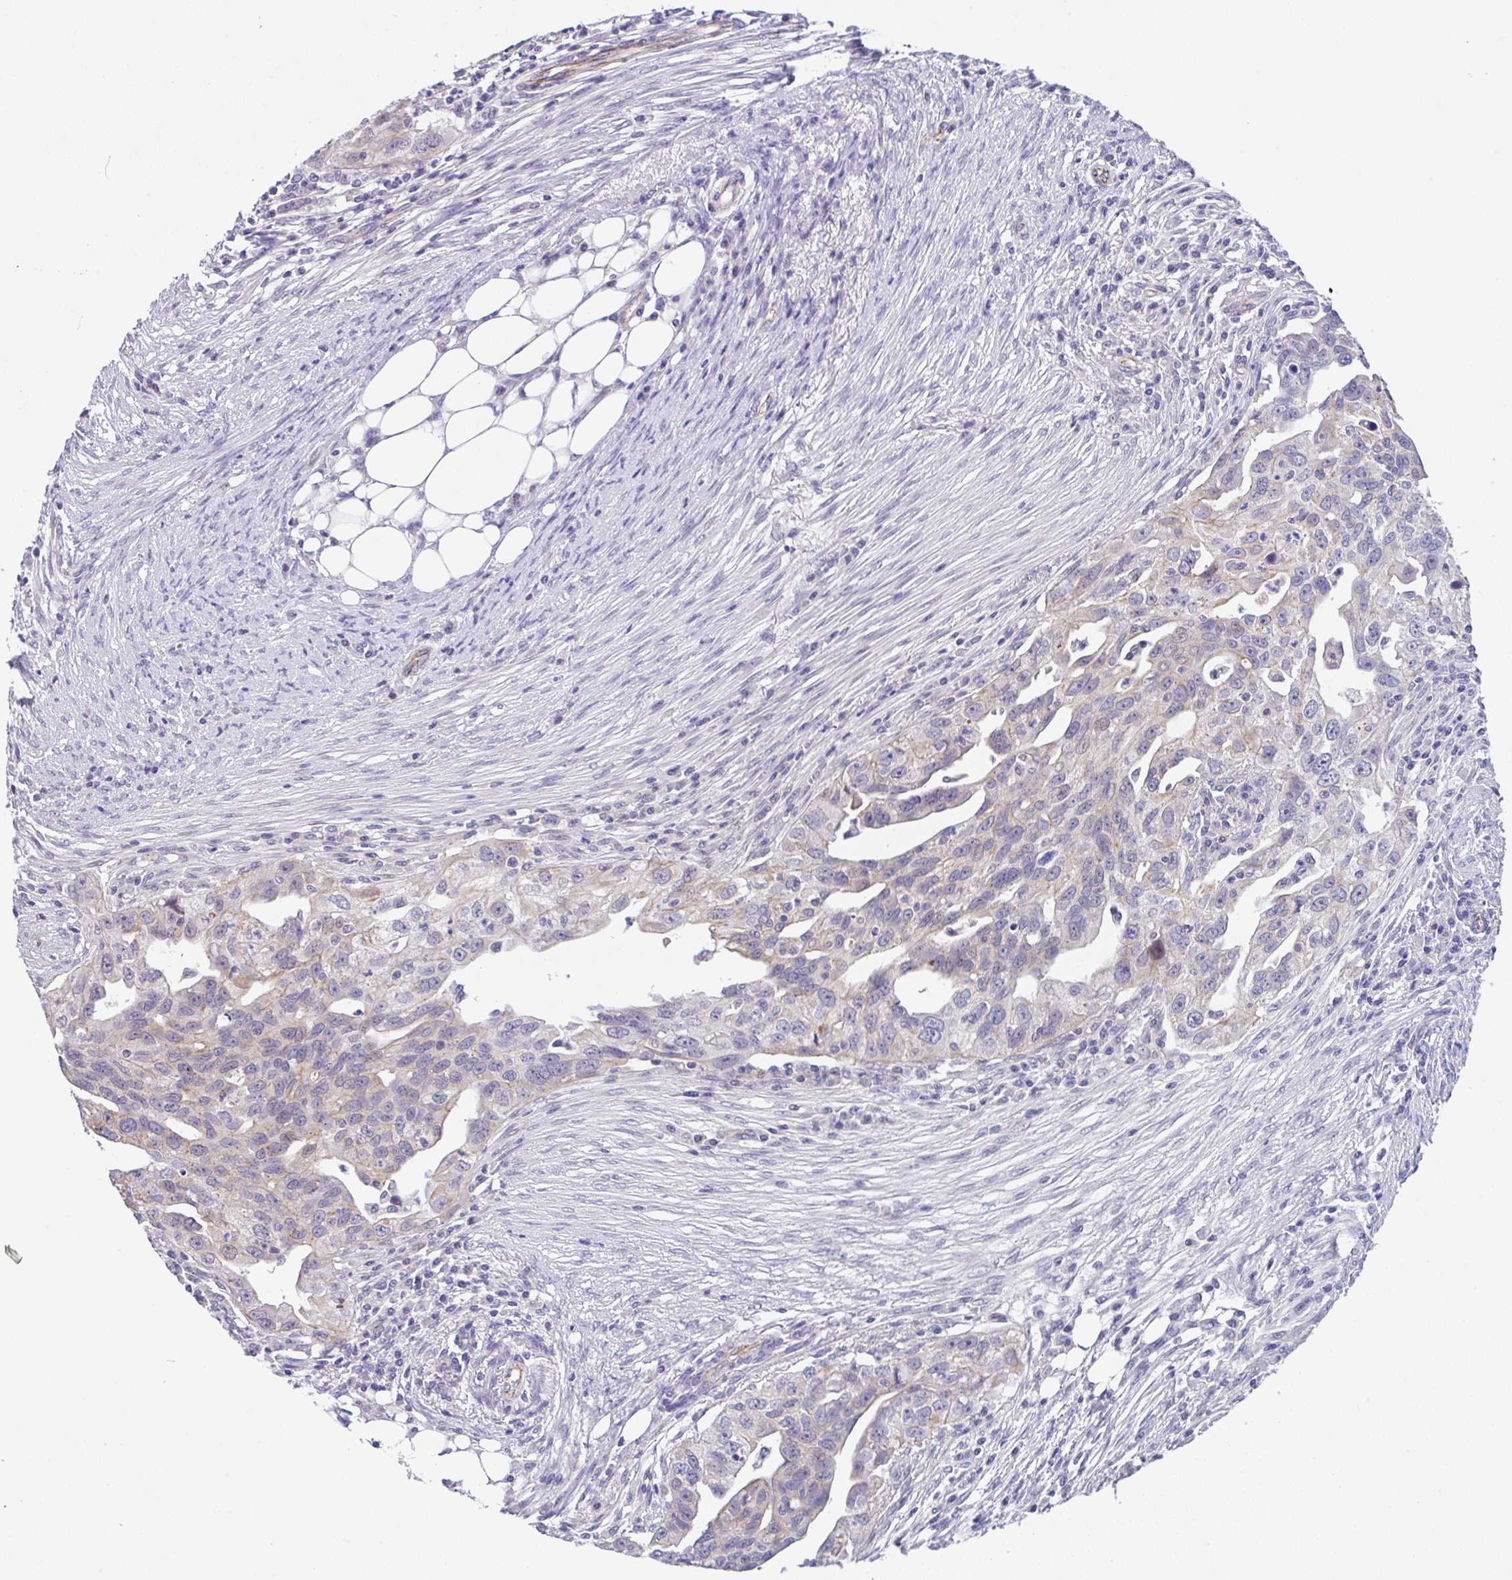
{"staining": {"intensity": "negative", "quantity": "none", "location": "none"}, "tissue": "ovarian cancer", "cell_type": "Tumor cells", "image_type": "cancer", "snomed": [{"axis": "morphology", "description": "Carcinoma, endometroid"}, {"axis": "morphology", "description": "Cystadenocarcinoma, serous, NOS"}, {"axis": "topography", "description": "Ovary"}], "caption": "Ovarian endometroid carcinoma was stained to show a protein in brown. There is no significant positivity in tumor cells. (Immunohistochemistry (ihc), brightfield microscopy, high magnification).", "gene": "CGNL1", "patient": {"sex": "female", "age": 45}}